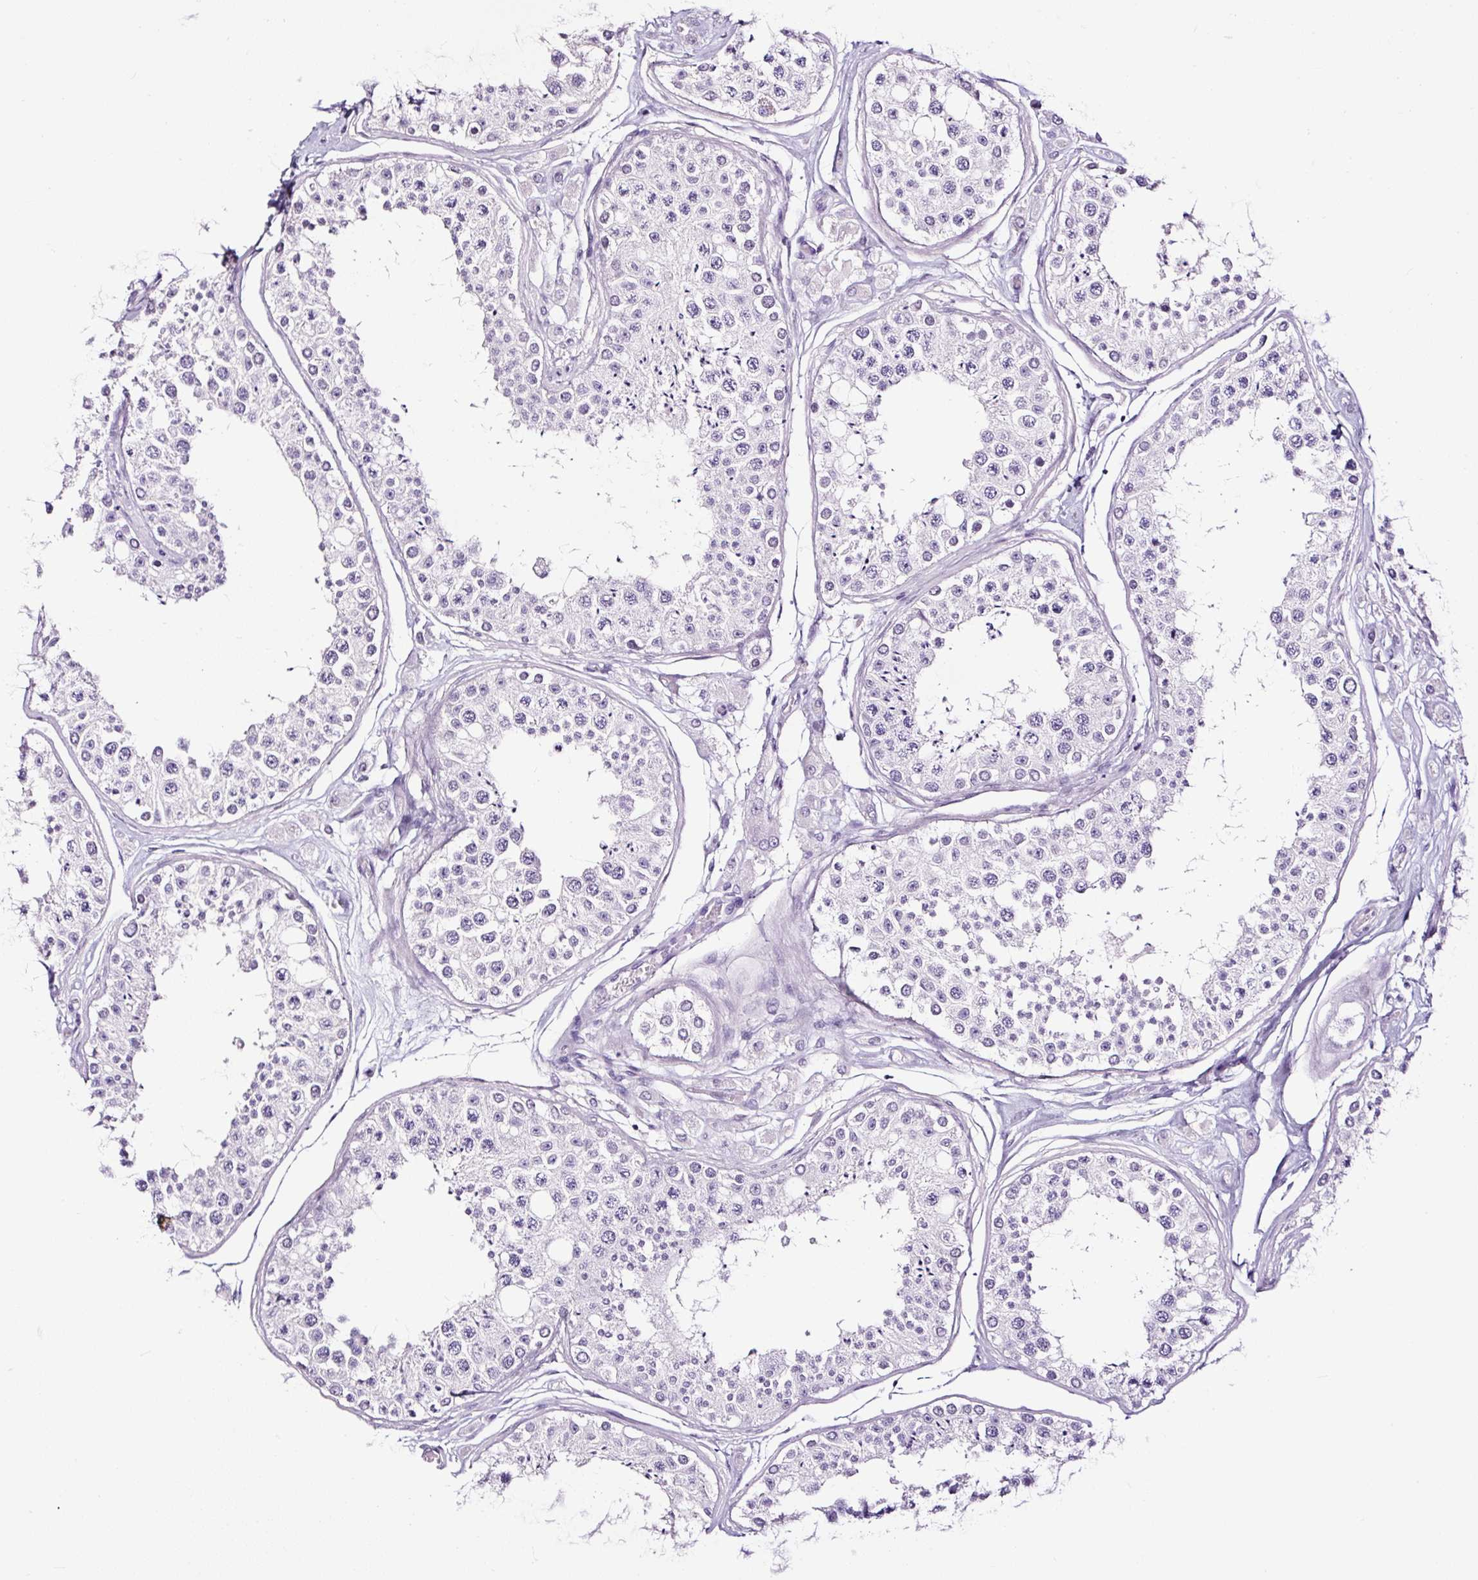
{"staining": {"intensity": "negative", "quantity": "none", "location": "none"}, "tissue": "testis", "cell_type": "Cells in seminiferous ducts", "image_type": "normal", "snomed": [{"axis": "morphology", "description": "Normal tissue, NOS"}, {"axis": "topography", "description": "Testis"}], "caption": "This is an immunohistochemistry (IHC) image of unremarkable testis. There is no expression in cells in seminiferous ducts.", "gene": "NPHS2", "patient": {"sex": "male", "age": 25}}